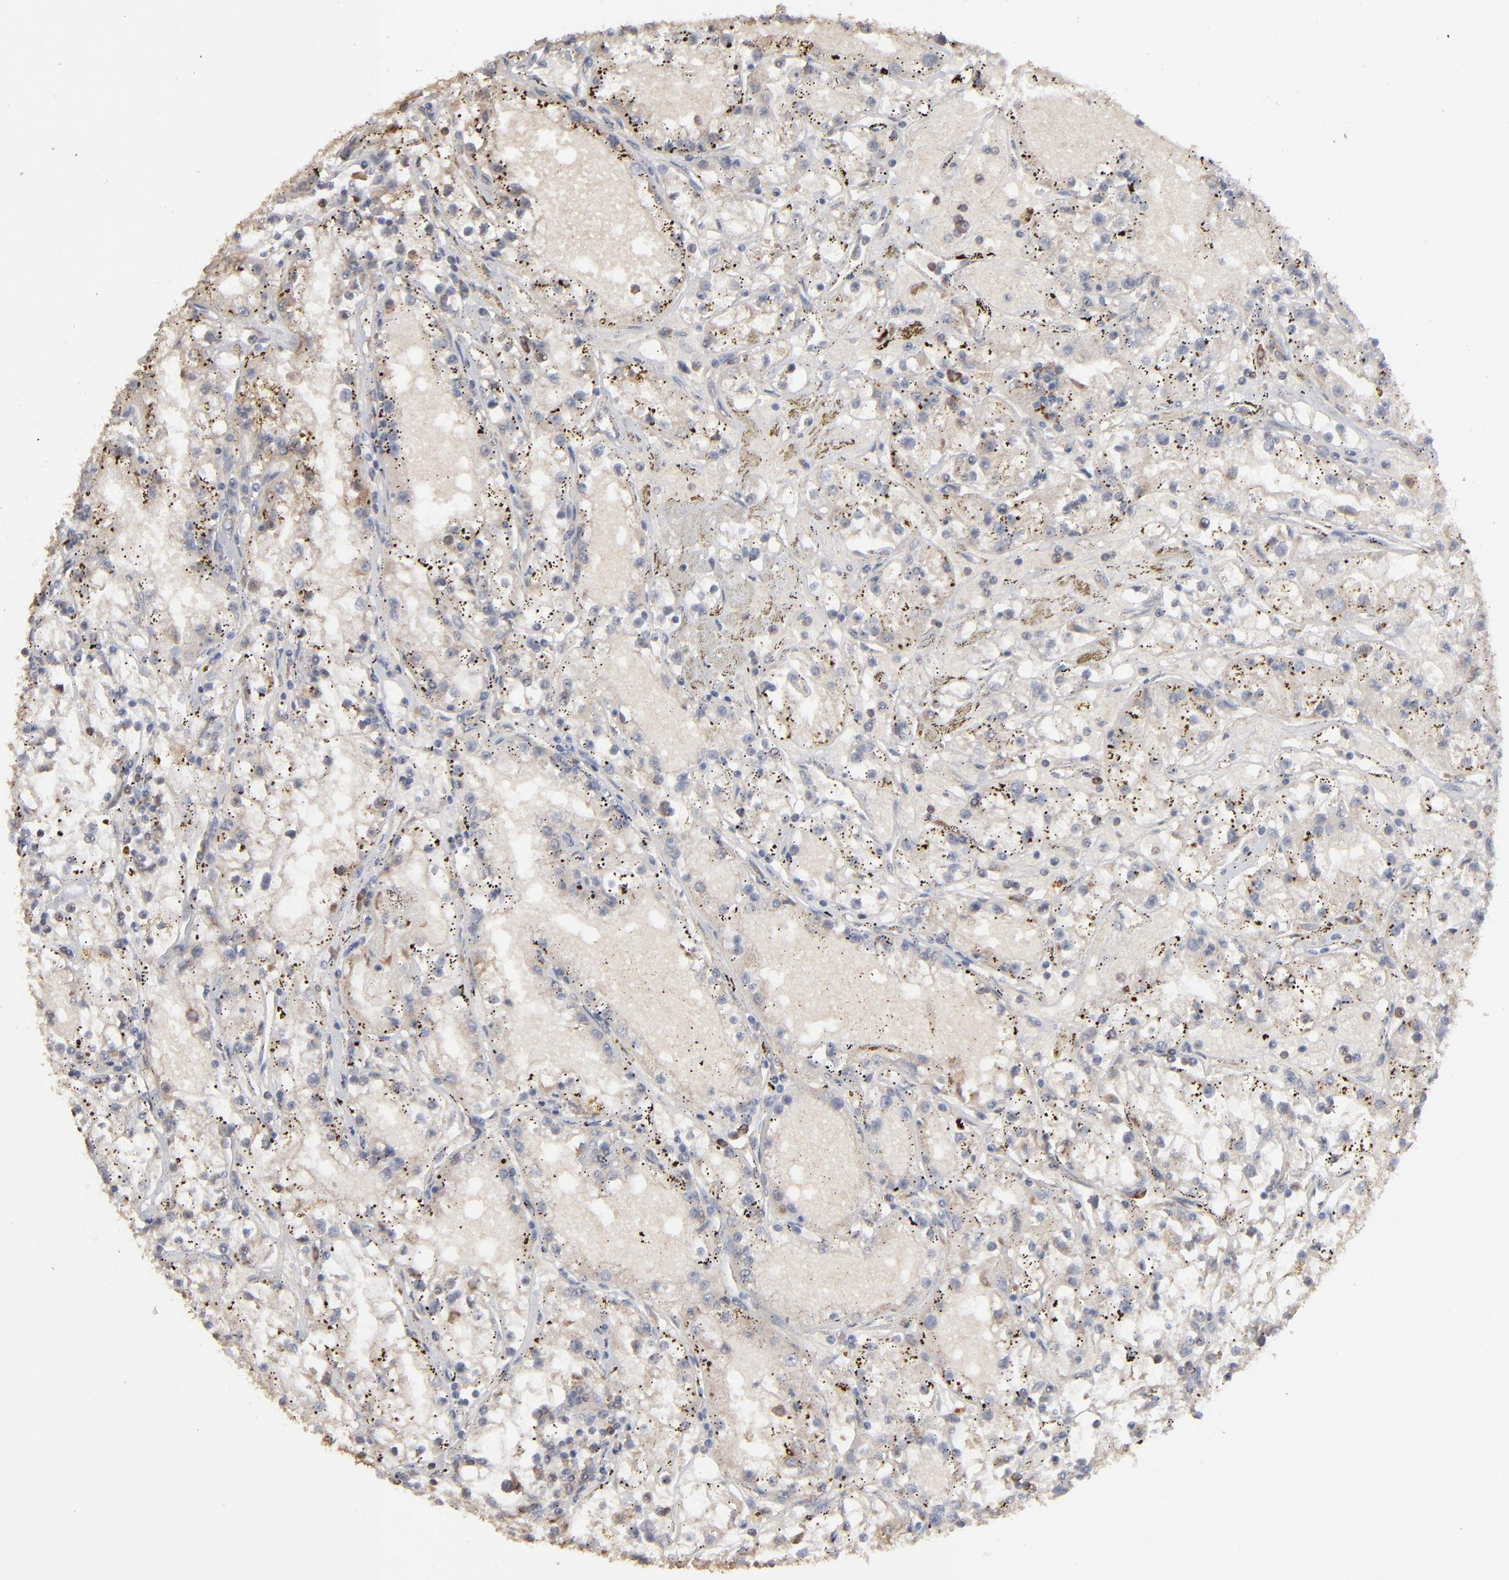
{"staining": {"intensity": "weak", "quantity": "25%-75%", "location": "cytoplasmic/membranous"}, "tissue": "renal cancer", "cell_type": "Tumor cells", "image_type": "cancer", "snomed": [{"axis": "morphology", "description": "Adenocarcinoma, NOS"}, {"axis": "topography", "description": "Kidney"}], "caption": "Immunohistochemistry image of human renal adenocarcinoma stained for a protein (brown), which reveals low levels of weak cytoplasmic/membranous expression in approximately 25%-75% of tumor cells.", "gene": "NME1-NME2", "patient": {"sex": "male", "age": 56}}